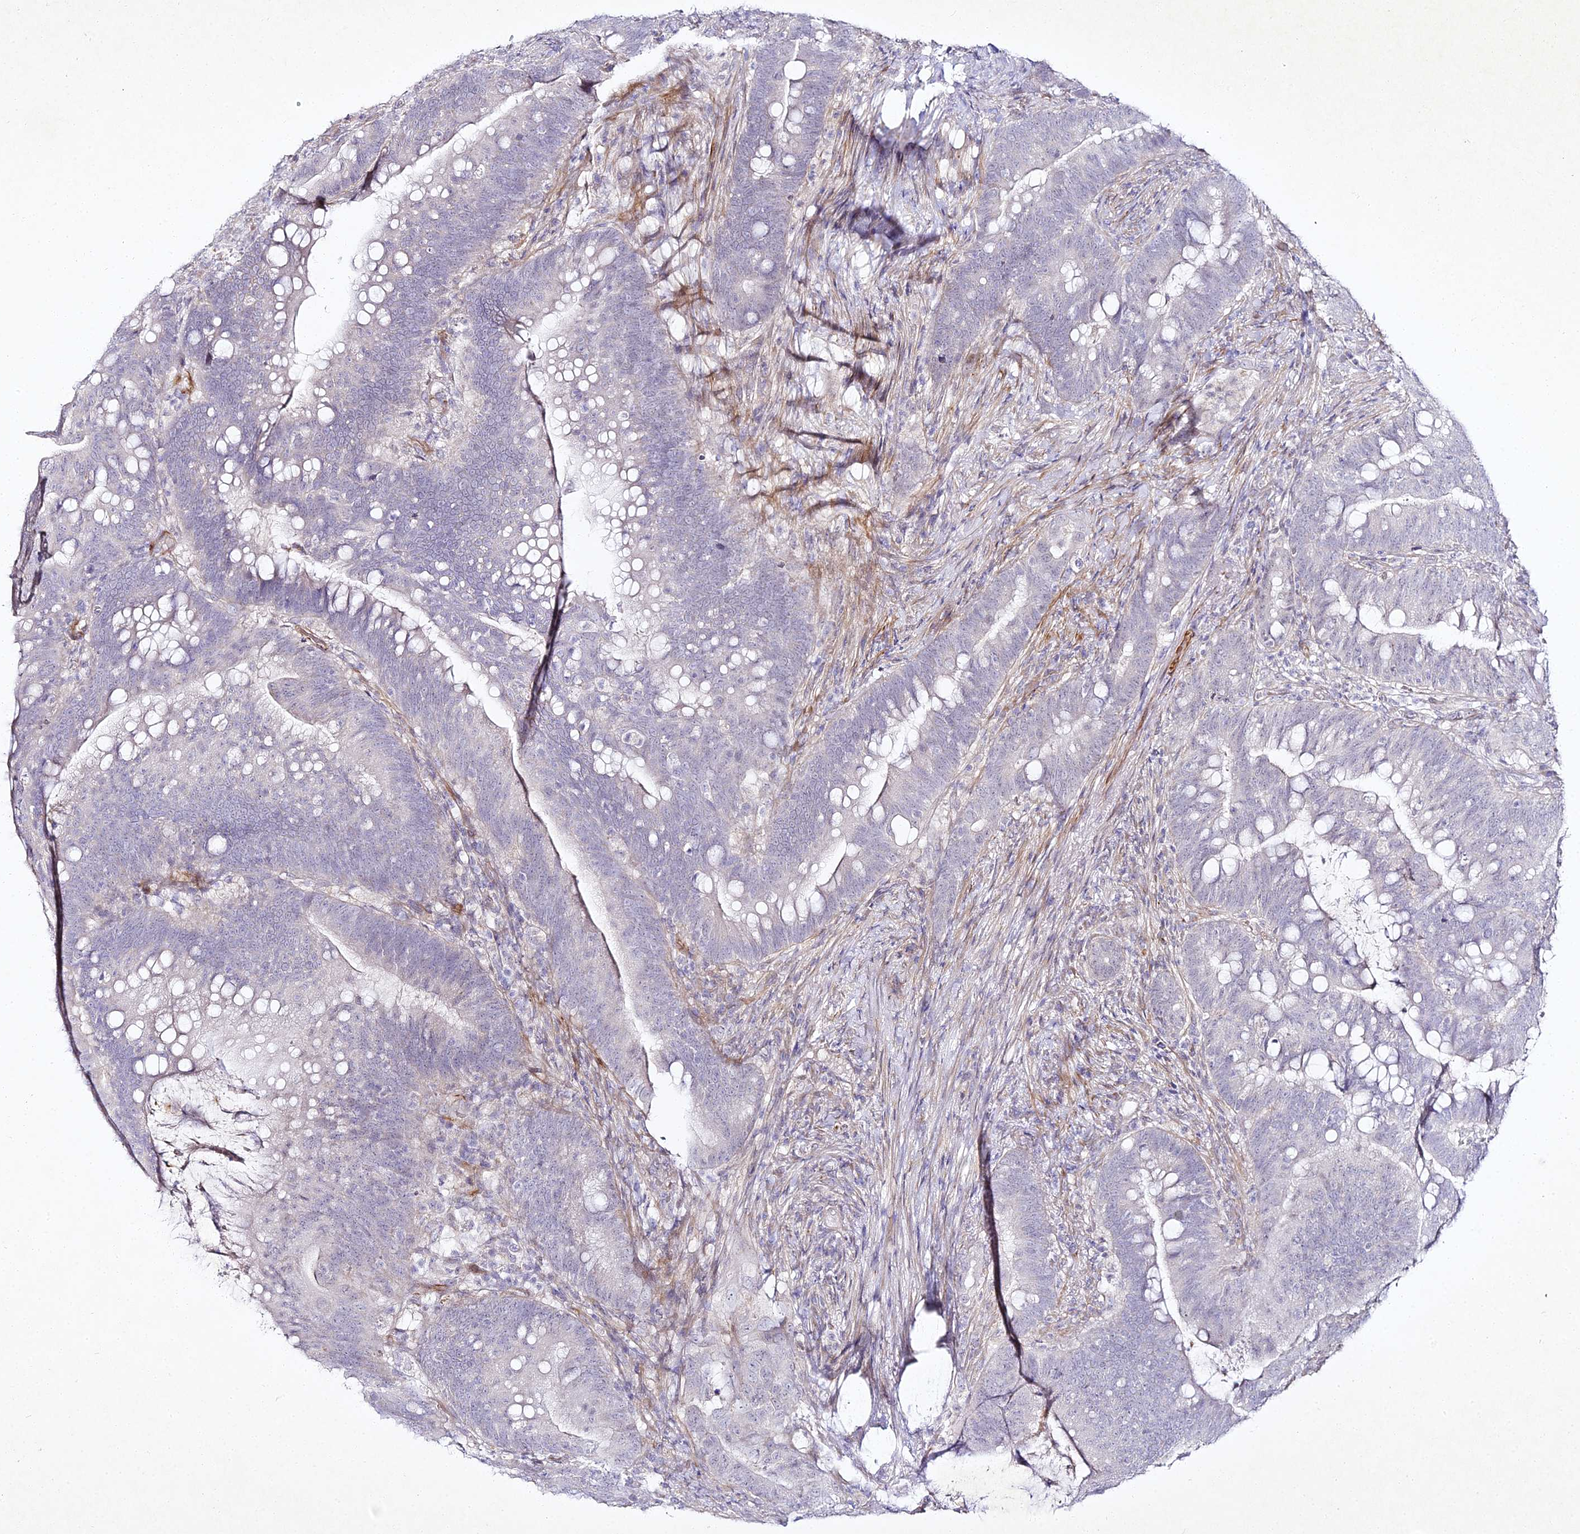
{"staining": {"intensity": "negative", "quantity": "none", "location": "none"}, "tissue": "colorectal cancer", "cell_type": "Tumor cells", "image_type": "cancer", "snomed": [{"axis": "morphology", "description": "Adenocarcinoma, NOS"}, {"axis": "topography", "description": "Colon"}], "caption": "A micrograph of human adenocarcinoma (colorectal) is negative for staining in tumor cells.", "gene": "ALPG", "patient": {"sex": "female", "age": 66}}